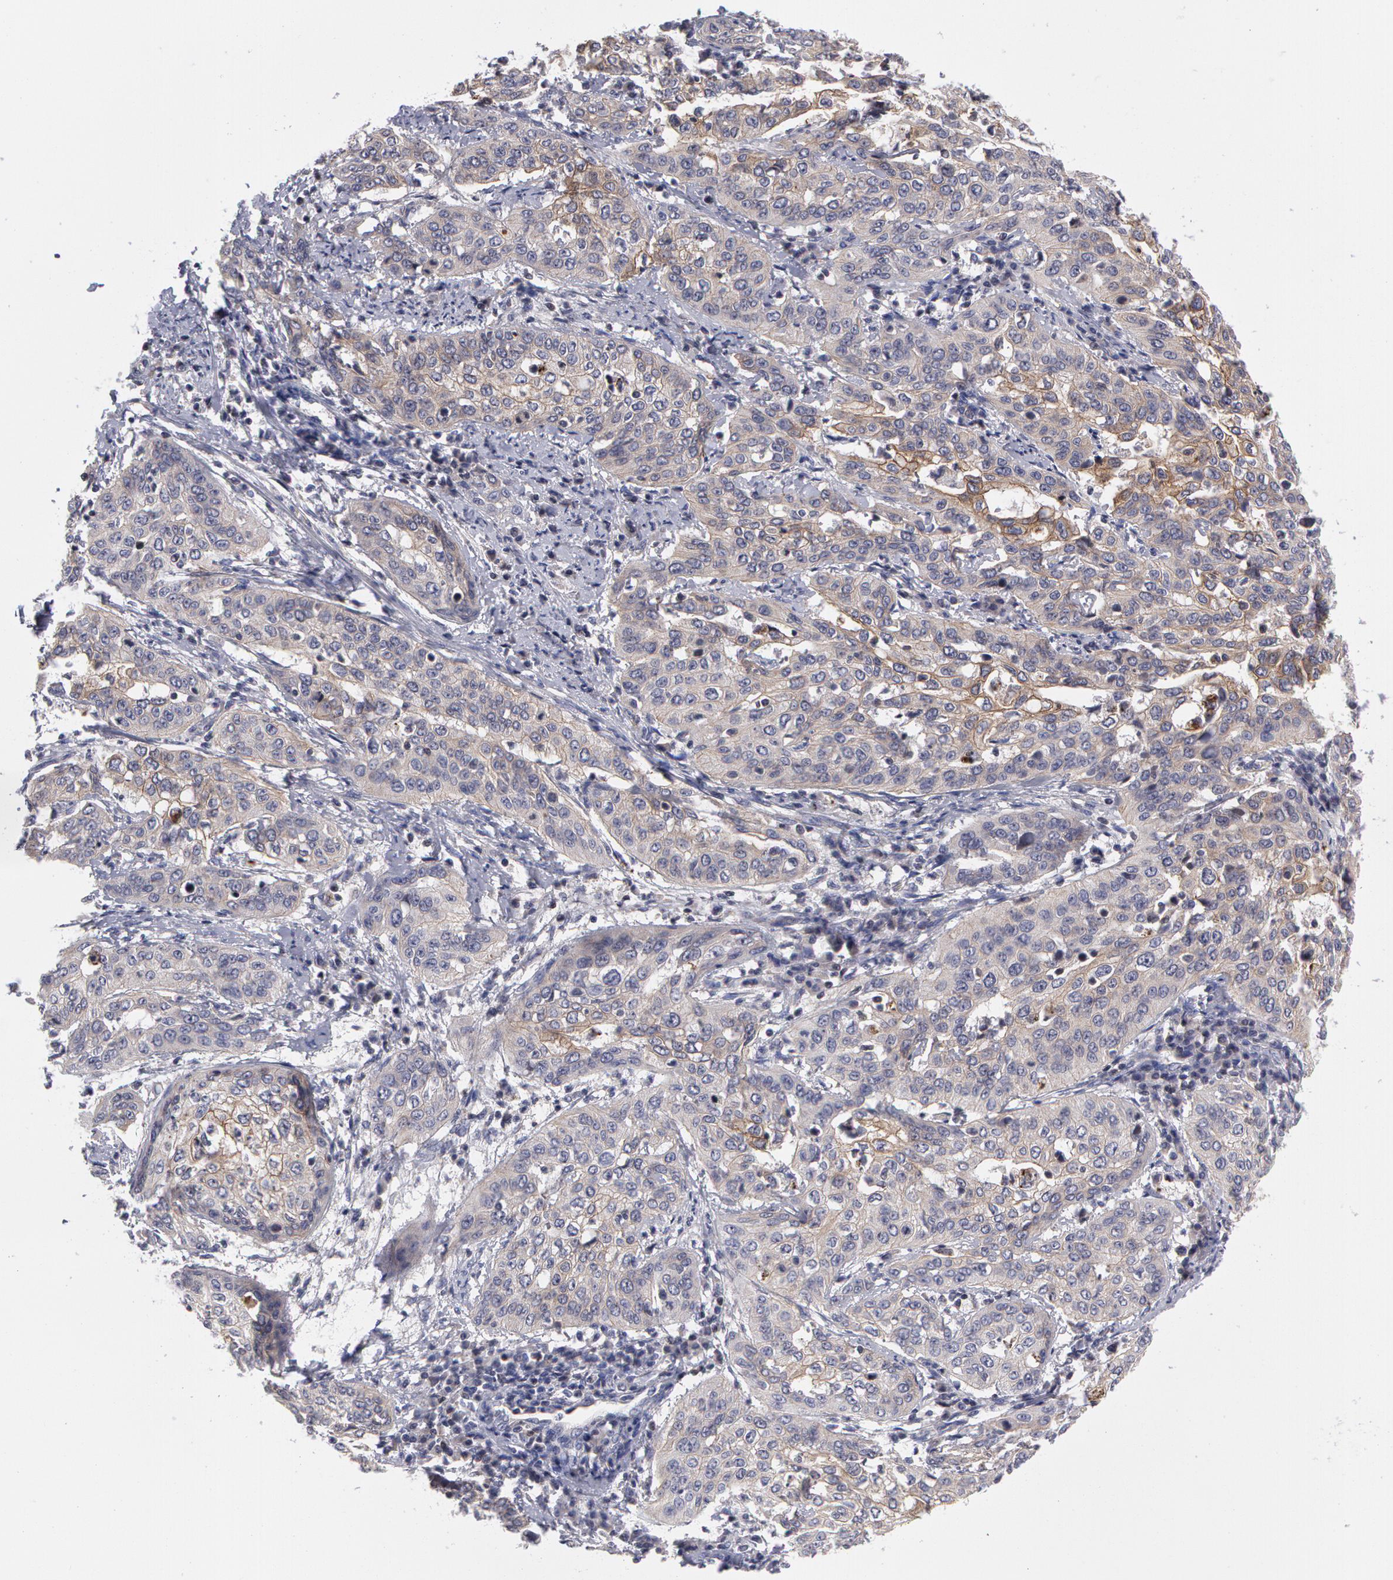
{"staining": {"intensity": "weak", "quantity": ">75%", "location": "cytoplasmic/membranous"}, "tissue": "cervical cancer", "cell_type": "Tumor cells", "image_type": "cancer", "snomed": [{"axis": "morphology", "description": "Squamous cell carcinoma, NOS"}, {"axis": "topography", "description": "Cervix"}], "caption": "Immunohistochemical staining of cervical cancer (squamous cell carcinoma) reveals weak cytoplasmic/membranous protein staining in approximately >75% of tumor cells.", "gene": "ERBB2", "patient": {"sex": "female", "age": 41}}